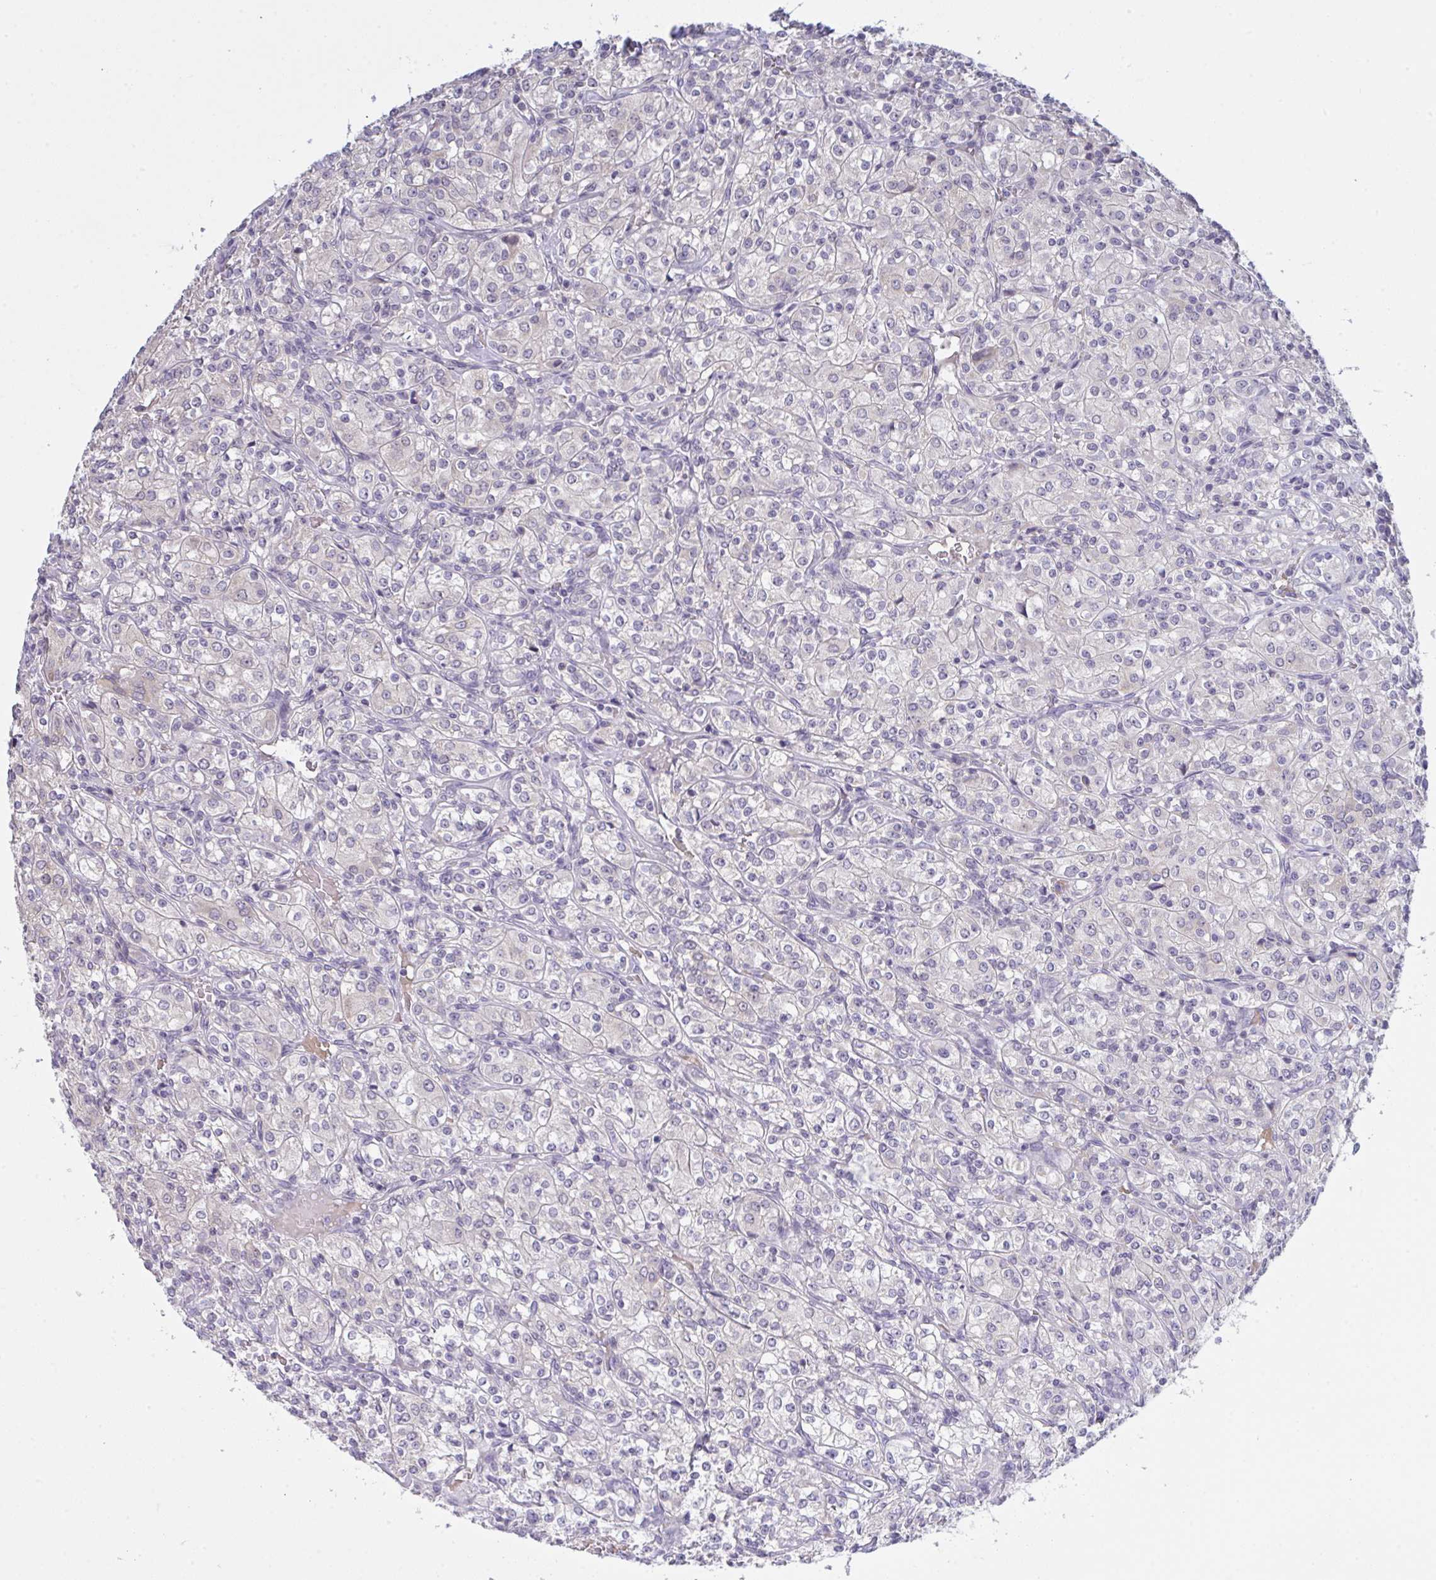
{"staining": {"intensity": "negative", "quantity": "none", "location": "none"}, "tissue": "renal cancer", "cell_type": "Tumor cells", "image_type": "cancer", "snomed": [{"axis": "morphology", "description": "Adenocarcinoma, NOS"}, {"axis": "topography", "description": "Kidney"}], "caption": "Tumor cells show no significant protein expression in adenocarcinoma (renal).", "gene": "ZNF784", "patient": {"sex": "male", "age": 77}}